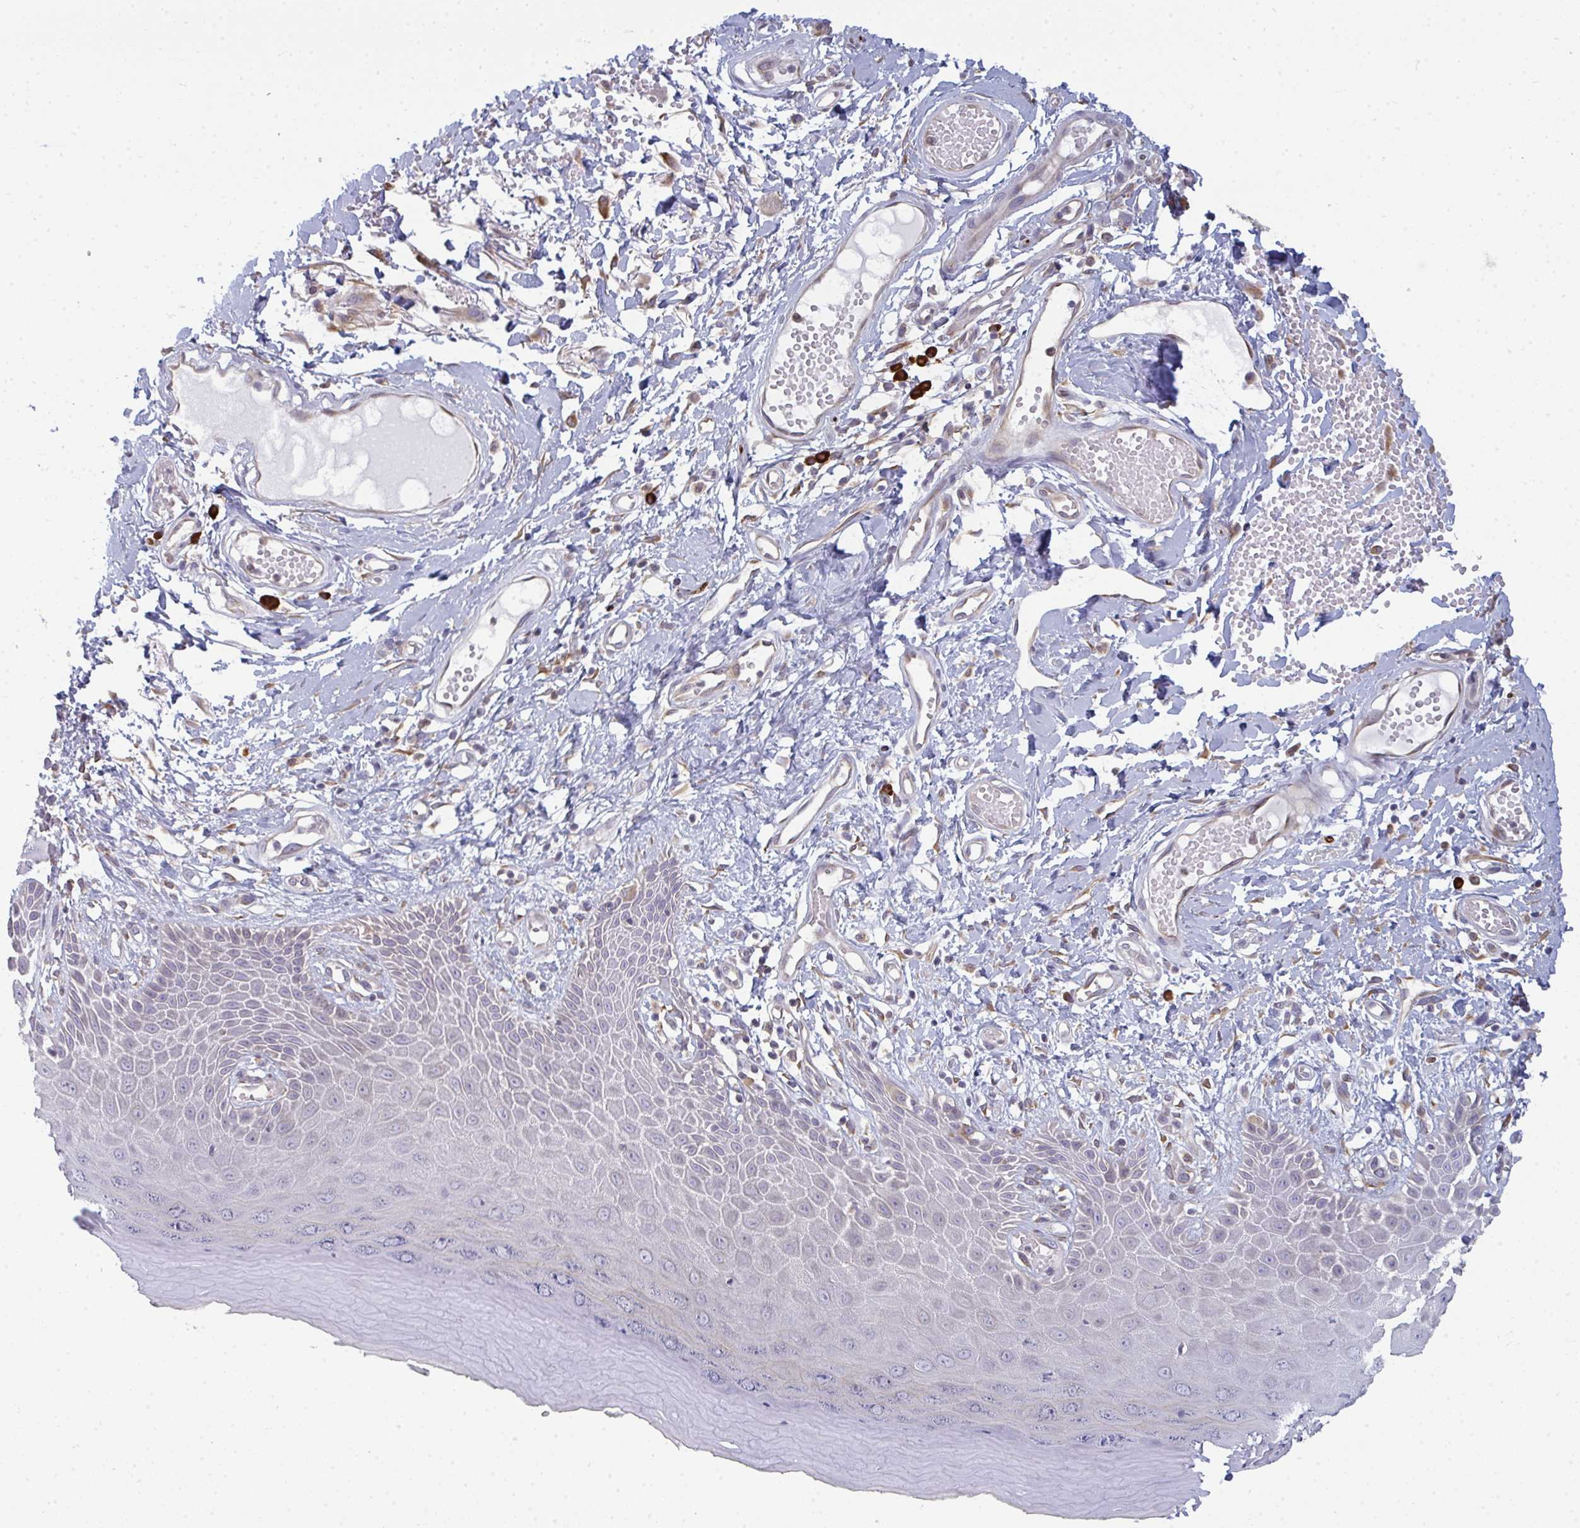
{"staining": {"intensity": "weak", "quantity": "<25%", "location": "cytoplasmic/membranous"}, "tissue": "skin", "cell_type": "Epidermal cells", "image_type": "normal", "snomed": [{"axis": "morphology", "description": "Normal tissue, NOS"}, {"axis": "topography", "description": "Anal"}, {"axis": "topography", "description": "Peripheral nerve tissue"}], "caption": "Immunohistochemistry histopathology image of normal human skin stained for a protein (brown), which reveals no expression in epidermal cells.", "gene": "LYSMD4", "patient": {"sex": "male", "age": 78}}